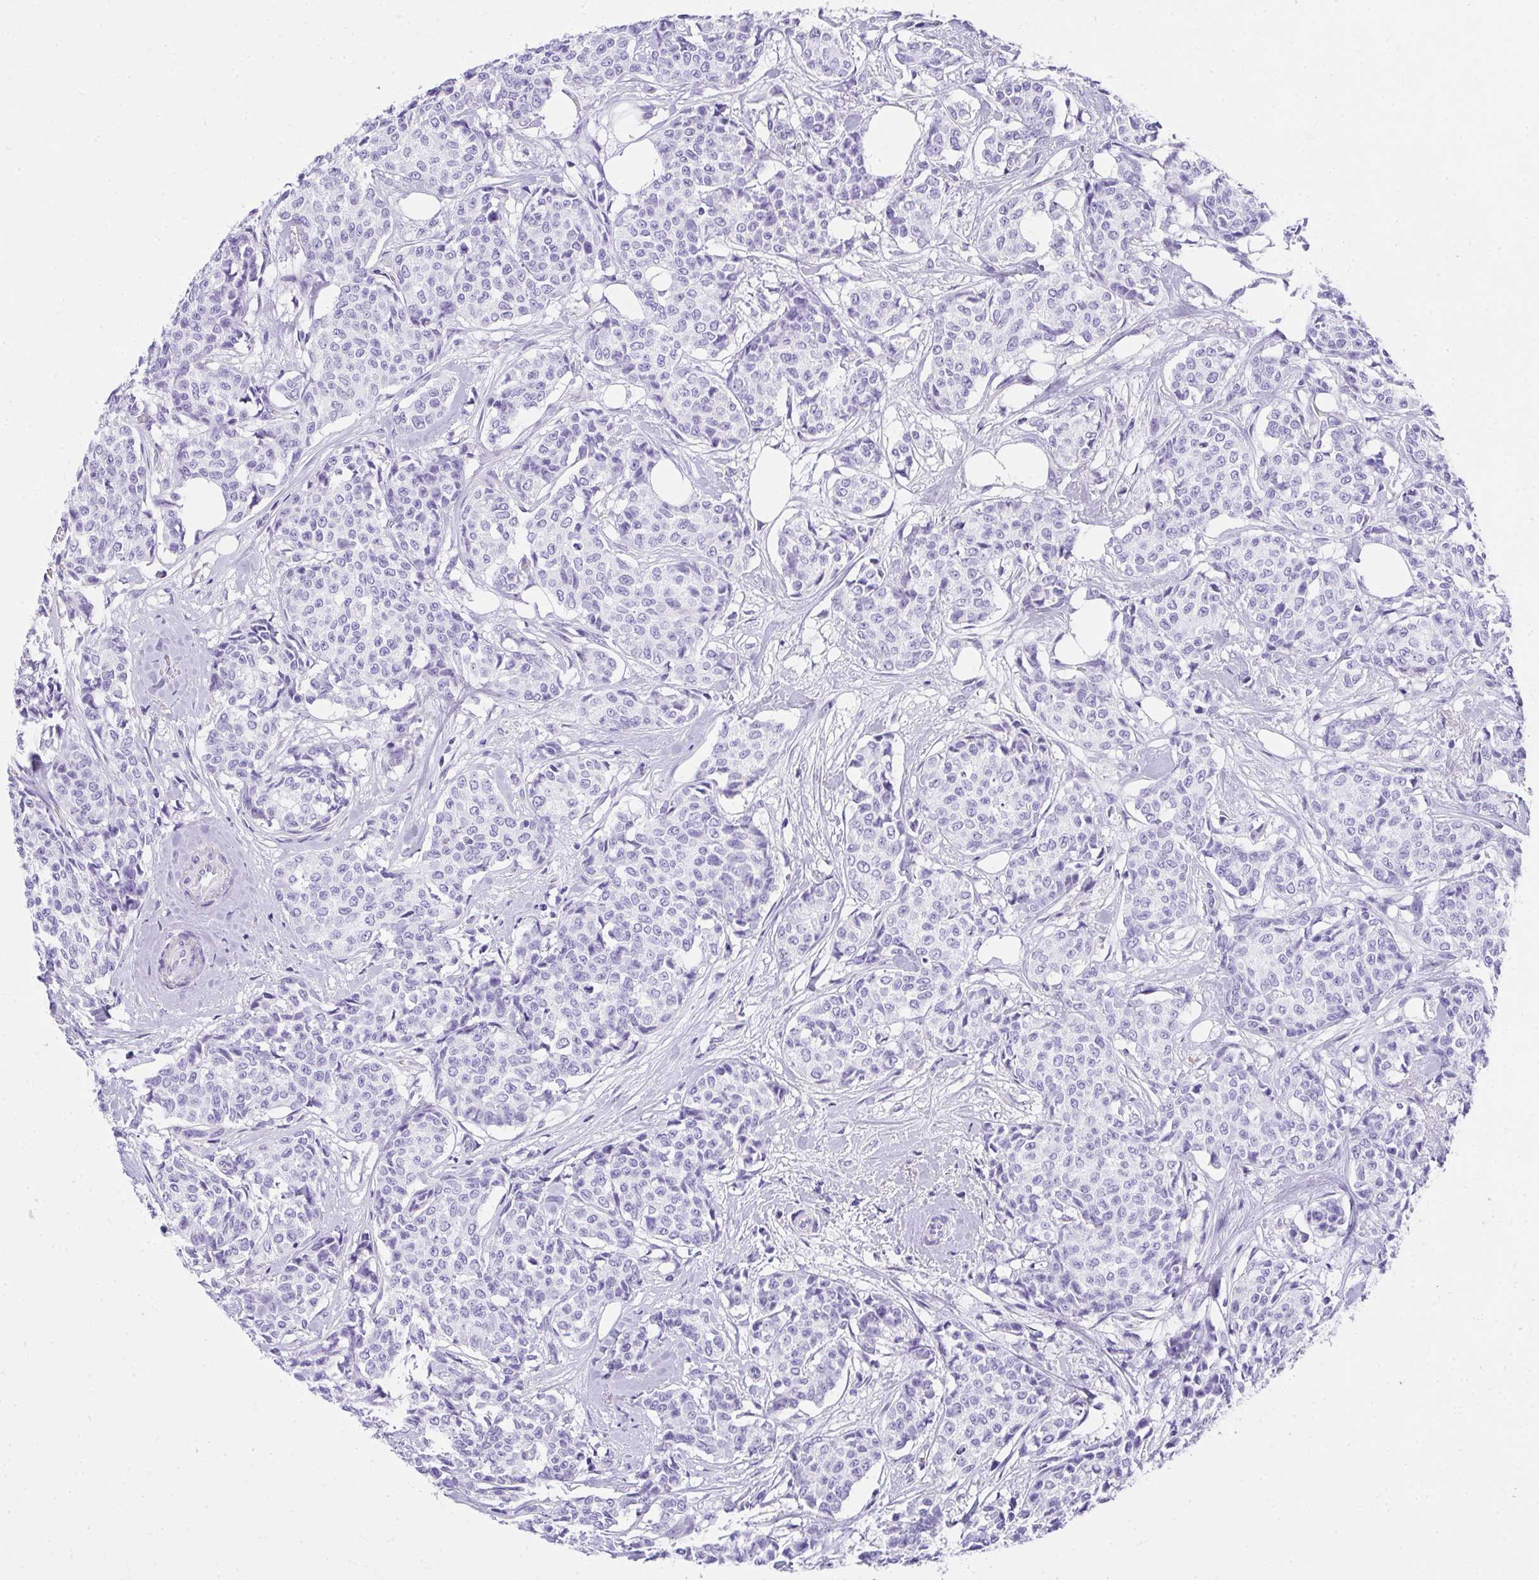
{"staining": {"intensity": "negative", "quantity": "none", "location": "none"}, "tissue": "breast cancer", "cell_type": "Tumor cells", "image_type": "cancer", "snomed": [{"axis": "morphology", "description": "Duct carcinoma"}, {"axis": "topography", "description": "Breast"}], "caption": "IHC of human breast cancer (intraductal carcinoma) displays no positivity in tumor cells.", "gene": "AVIL", "patient": {"sex": "female", "age": 91}}